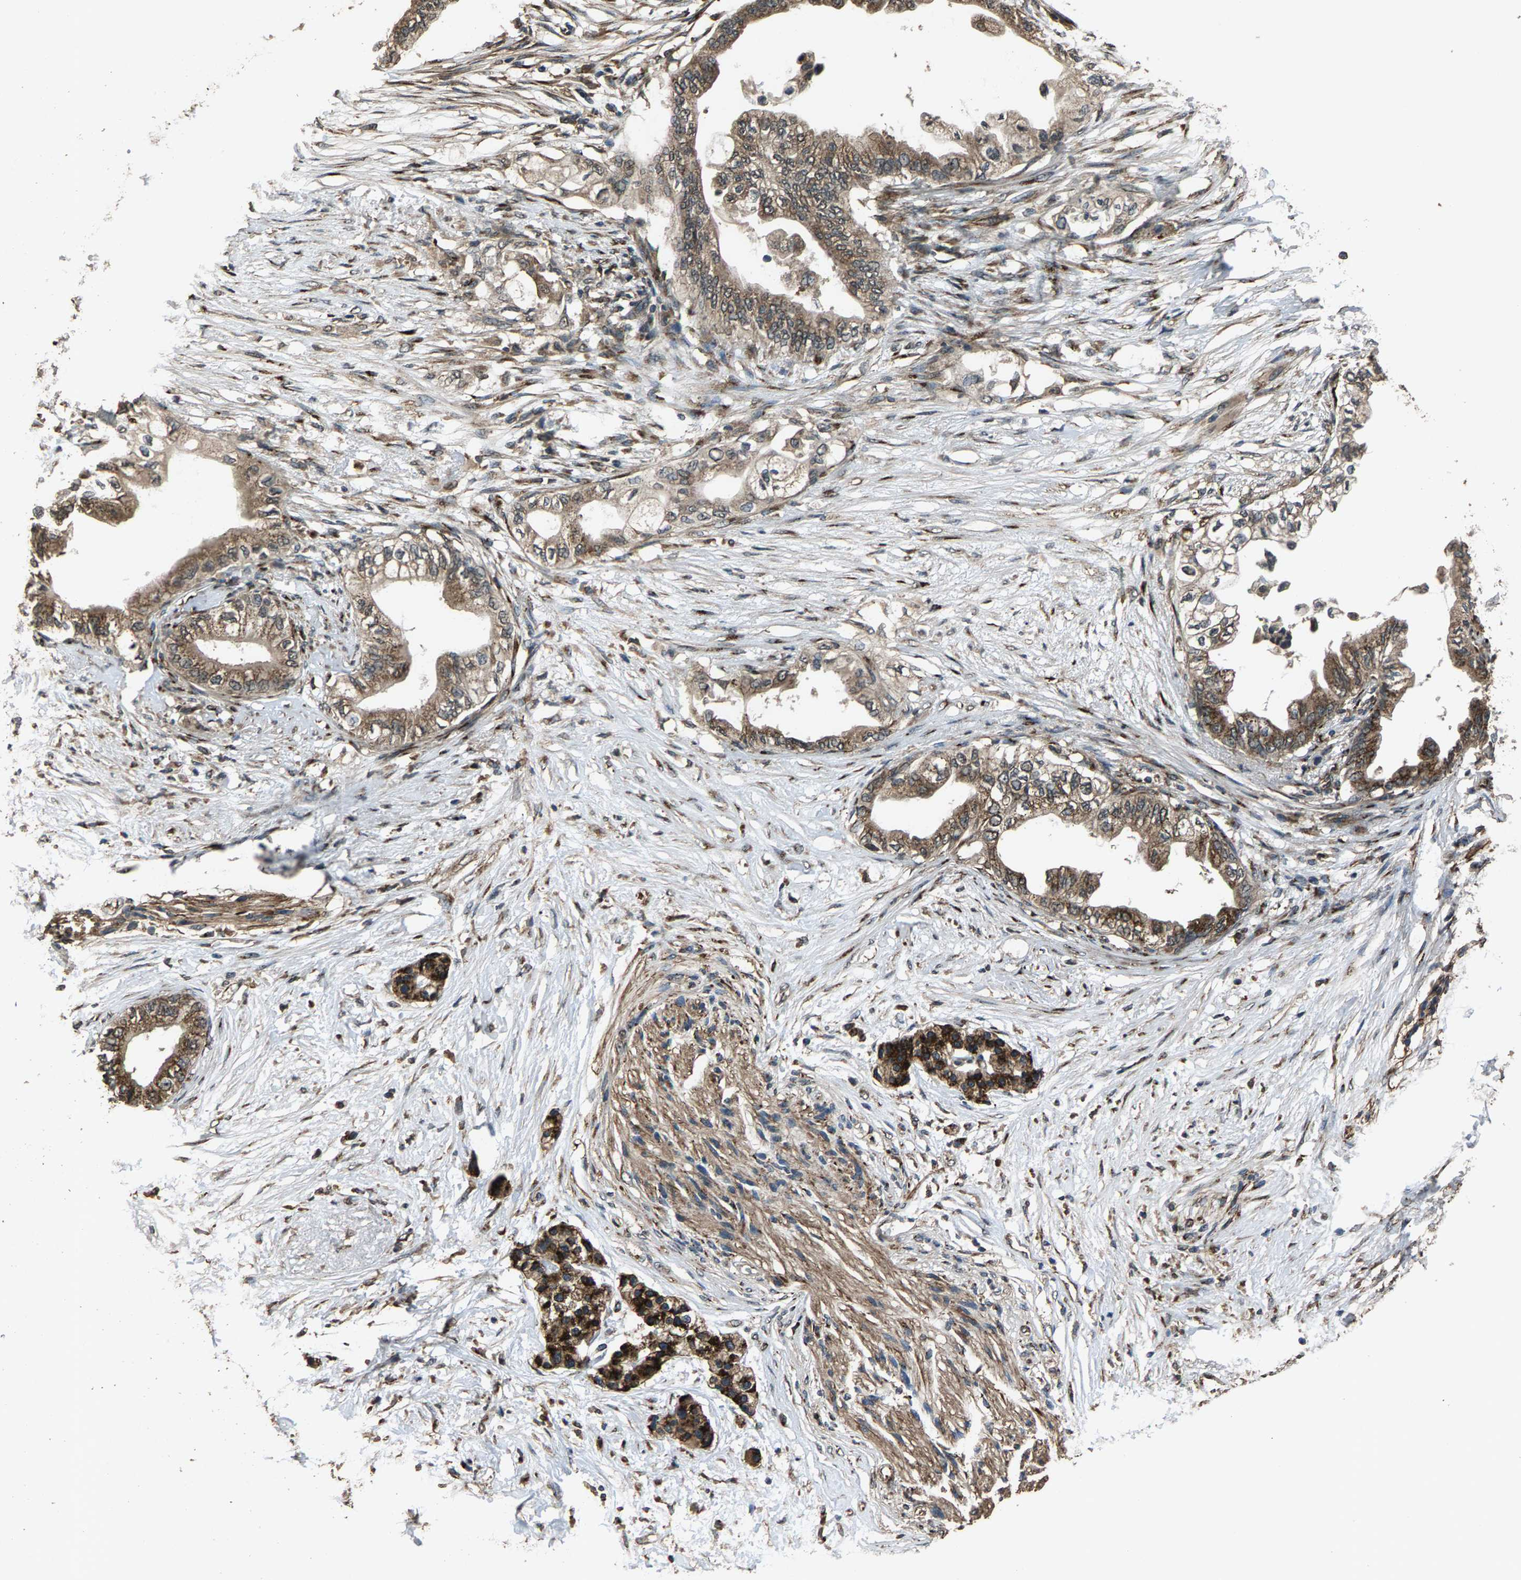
{"staining": {"intensity": "moderate", "quantity": ">75%", "location": "cytoplasmic/membranous"}, "tissue": "pancreatic cancer", "cell_type": "Tumor cells", "image_type": "cancer", "snomed": [{"axis": "morphology", "description": "Normal tissue, NOS"}, {"axis": "morphology", "description": "Adenocarcinoma, NOS"}, {"axis": "topography", "description": "Pancreas"}, {"axis": "topography", "description": "Duodenum"}], "caption": "A brown stain shows moderate cytoplasmic/membranous staining of a protein in human pancreatic cancer (adenocarcinoma) tumor cells. (Stains: DAB (3,3'-diaminobenzidine) in brown, nuclei in blue, Microscopy: brightfield microscopy at high magnification).", "gene": "SLC38A10", "patient": {"sex": "female", "age": 60}}